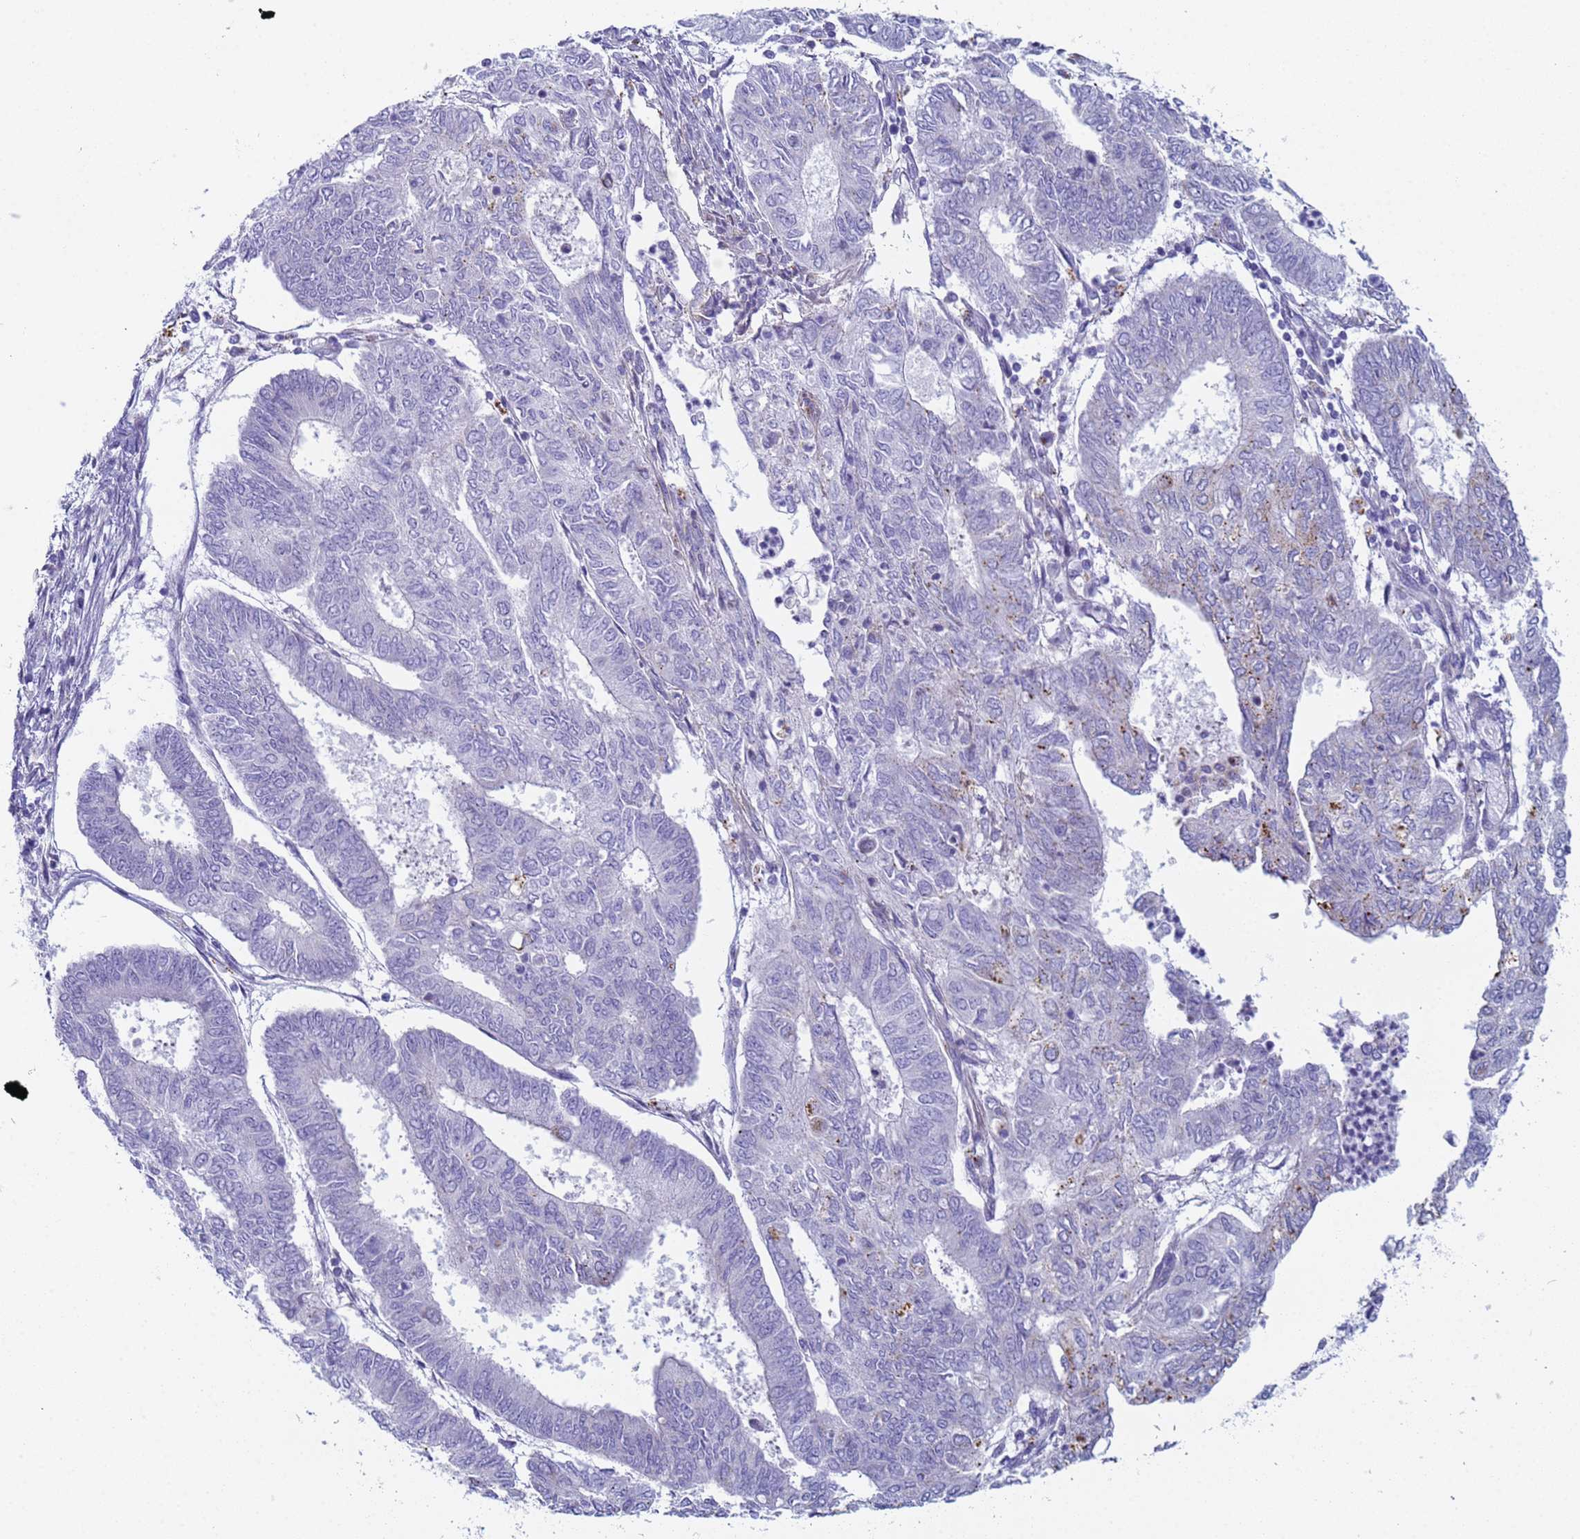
{"staining": {"intensity": "strong", "quantity": "<25%", "location": "cytoplasmic/membranous"}, "tissue": "endometrial cancer", "cell_type": "Tumor cells", "image_type": "cancer", "snomed": [{"axis": "morphology", "description": "Adenocarcinoma, NOS"}, {"axis": "topography", "description": "Endometrium"}], "caption": "Immunohistochemical staining of endometrial adenocarcinoma displays medium levels of strong cytoplasmic/membranous expression in about <25% of tumor cells.", "gene": "CR1", "patient": {"sex": "female", "age": 68}}